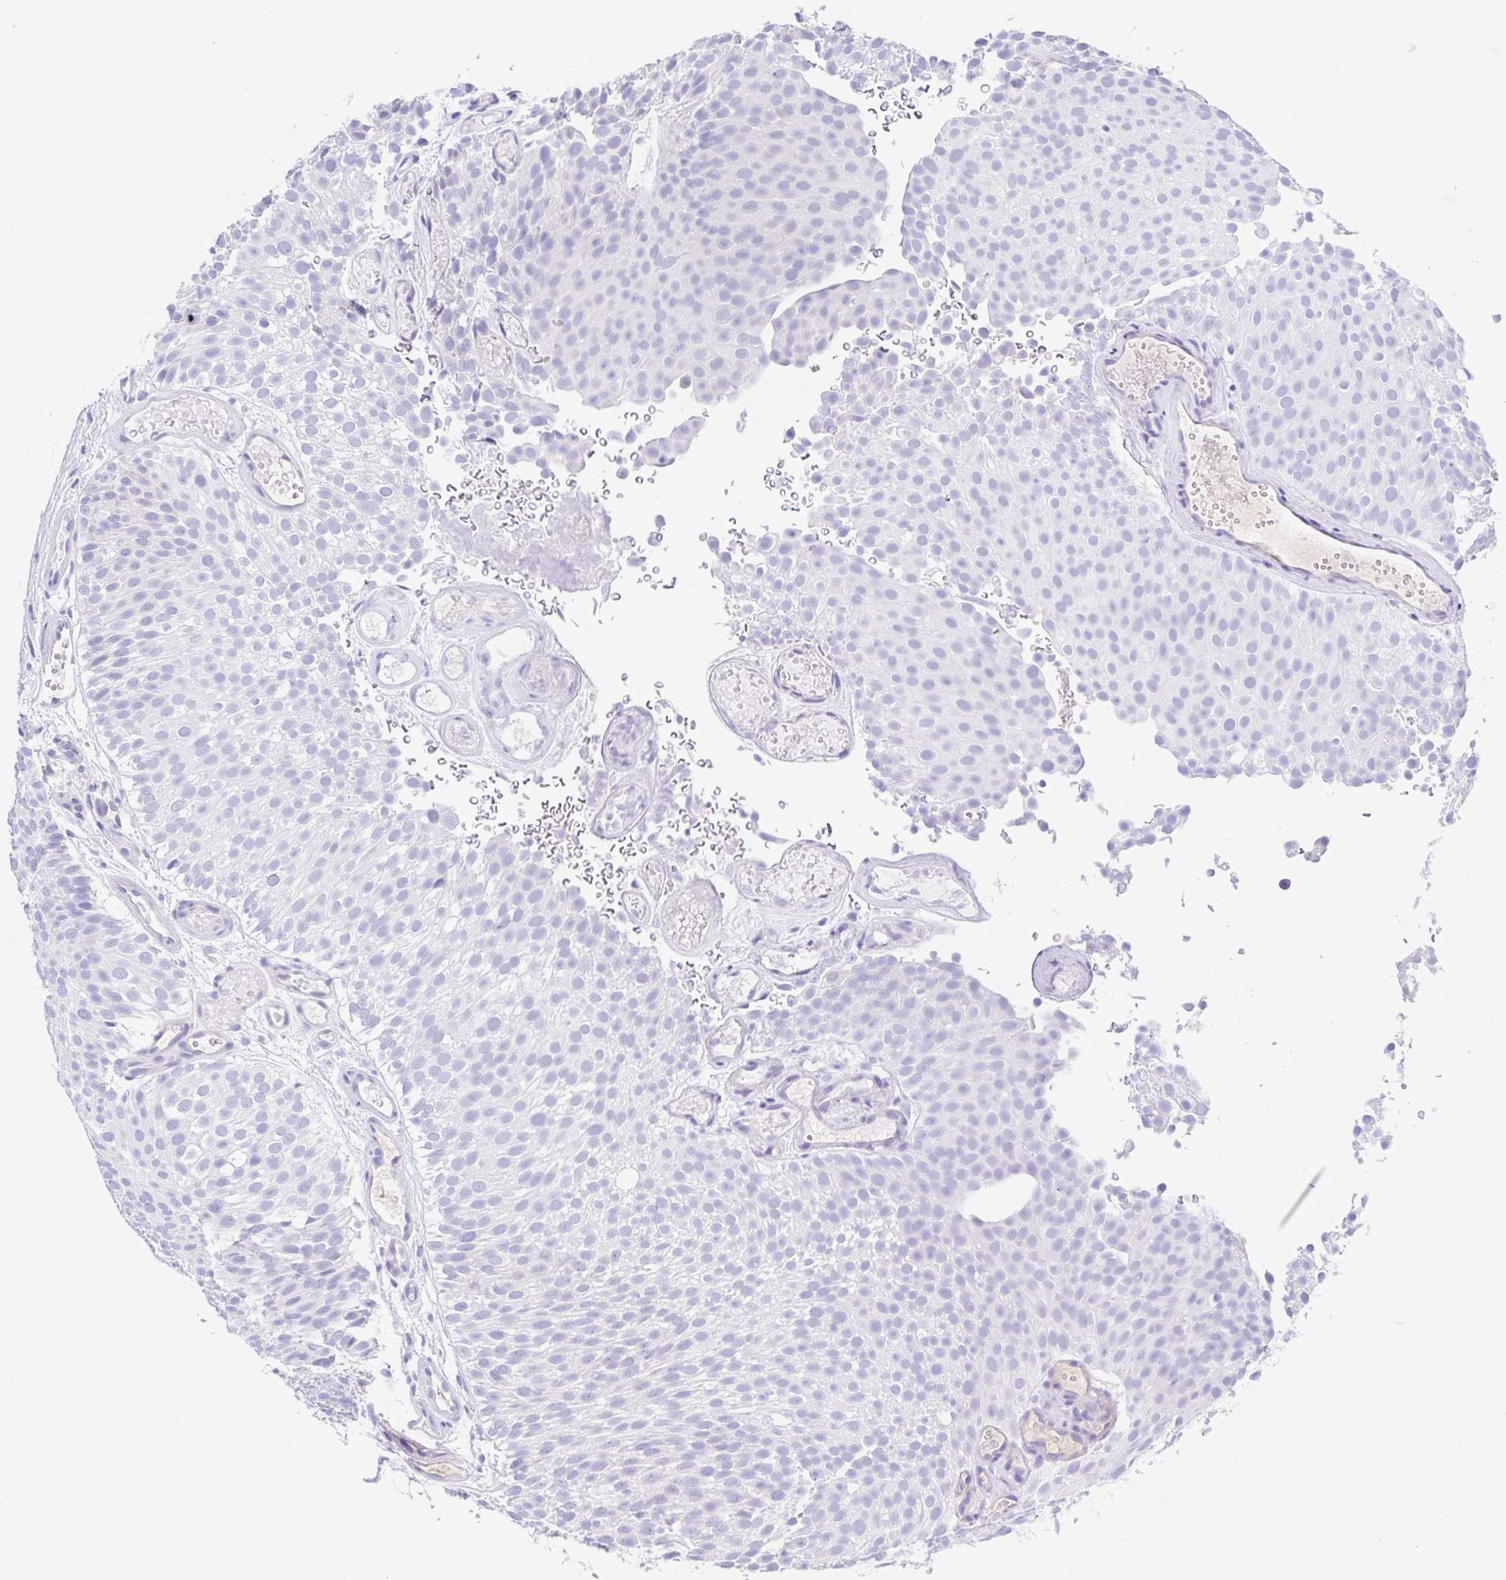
{"staining": {"intensity": "negative", "quantity": "none", "location": "none"}, "tissue": "urothelial cancer", "cell_type": "Tumor cells", "image_type": "cancer", "snomed": [{"axis": "morphology", "description": "Urothelial carcinoma, Low grade"}, {"axis": "topography", "description": "Urinary bladder"}], "caption": "This is a histopathology image of immunohistochemistry staining of urothelial cancer, which shows no expression in tumor cells.", "gene": "A1BG", "patient": {"sex": "male", "age": 78}}